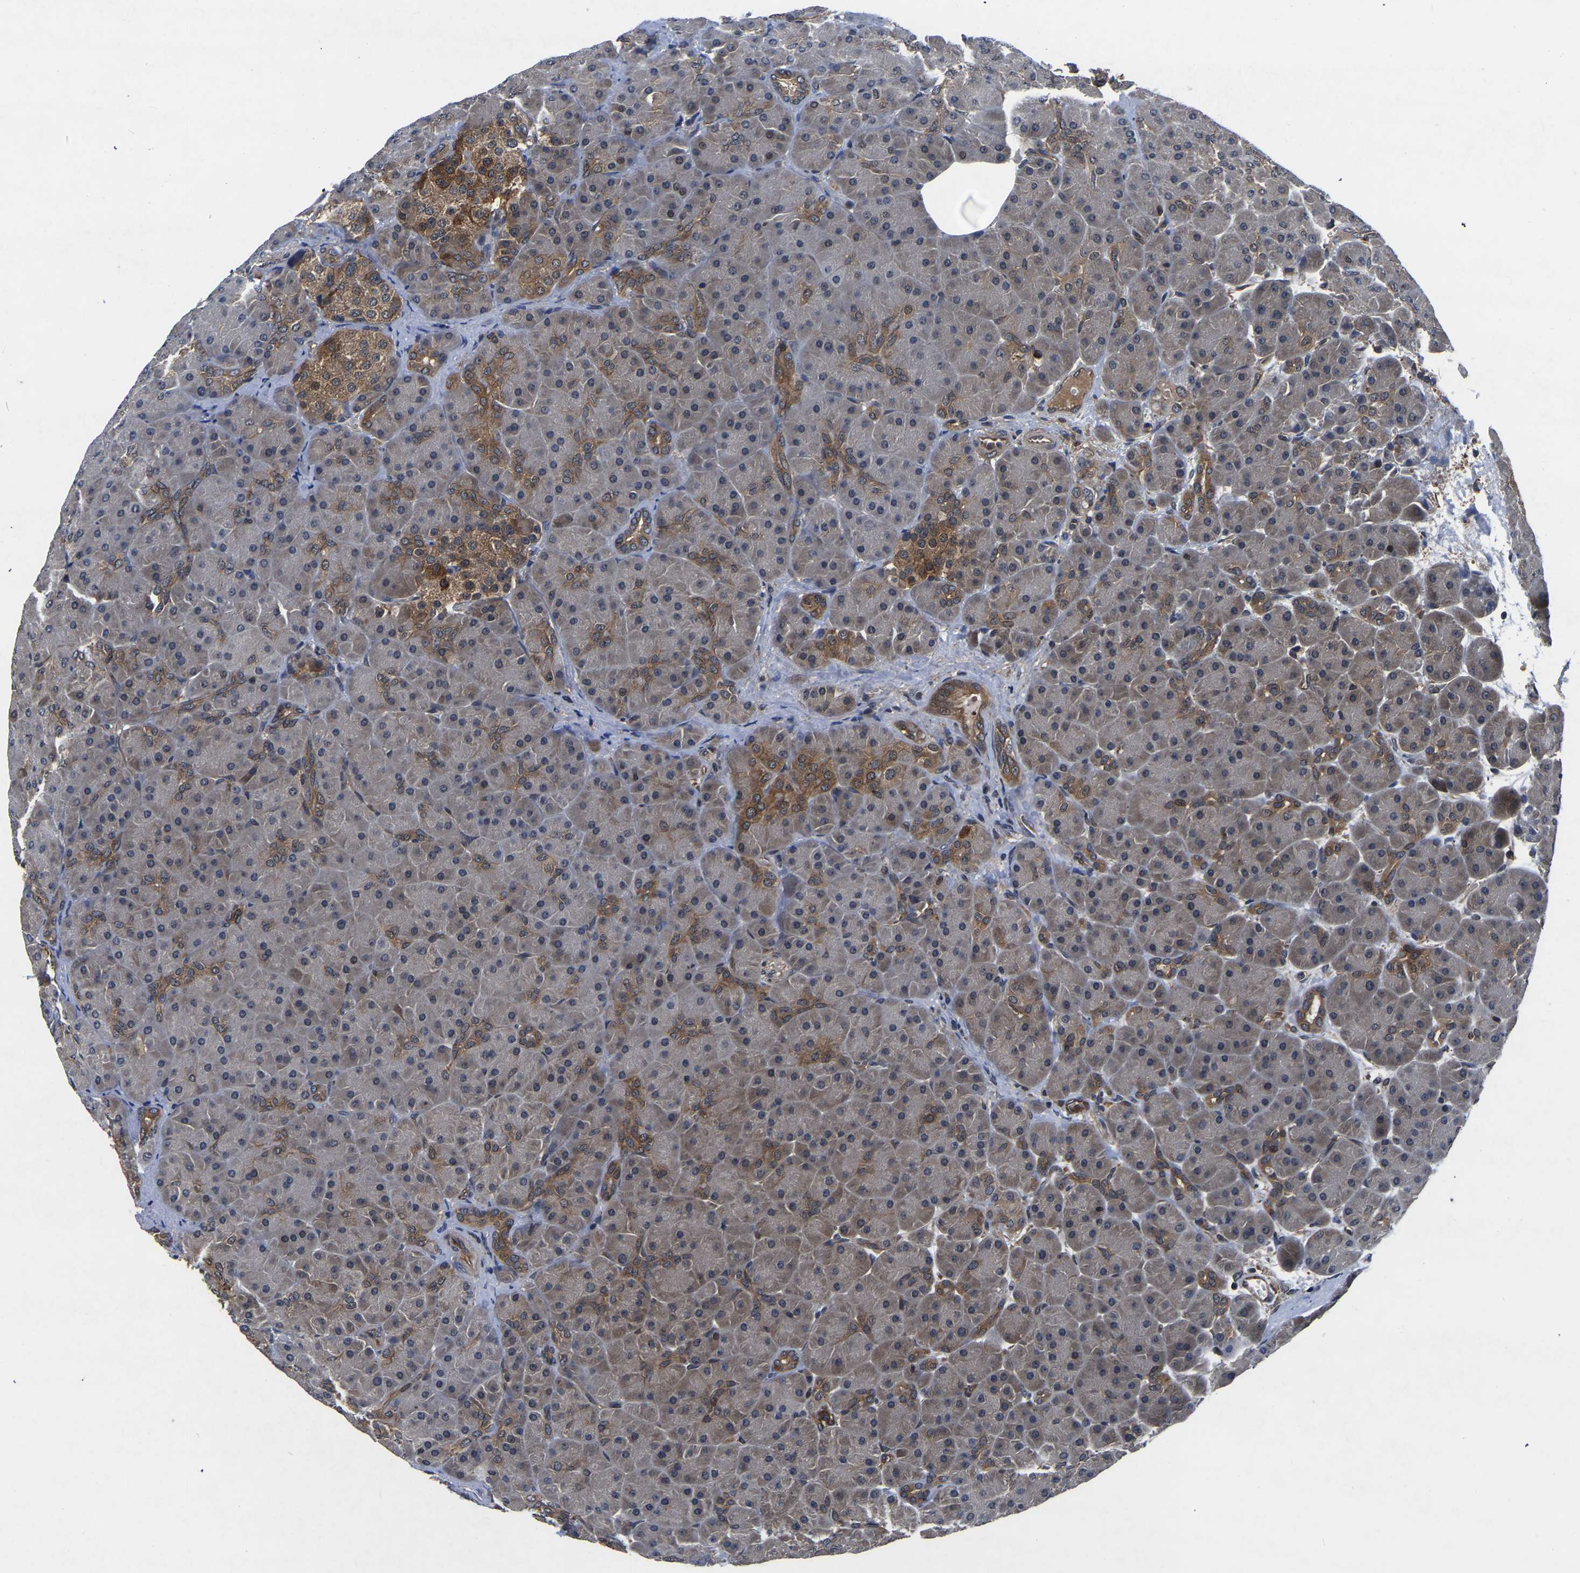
{"staining": {"intensity": "moderate", "quantity": "25%-75%", "location": "cytoplasmic/membranous"}, "tissue": "pancreas", "cell_type": "Exocrine glandular cells", "image_type": "normal", "snomed": [{"axis": "morphology", "description": "Normal tissue, NOS"}, {"axis": "topography", "description": "Pancreas"}], "caption": "This photomicrograph displays IHC staining of normal human pancreas, with medium moderate cytoplasmic/membranous positivity in approximately 25%-75% of exocrine glandular cells.", "gene": "FGD5", "patient": {"sex": "male", "age": 66}}